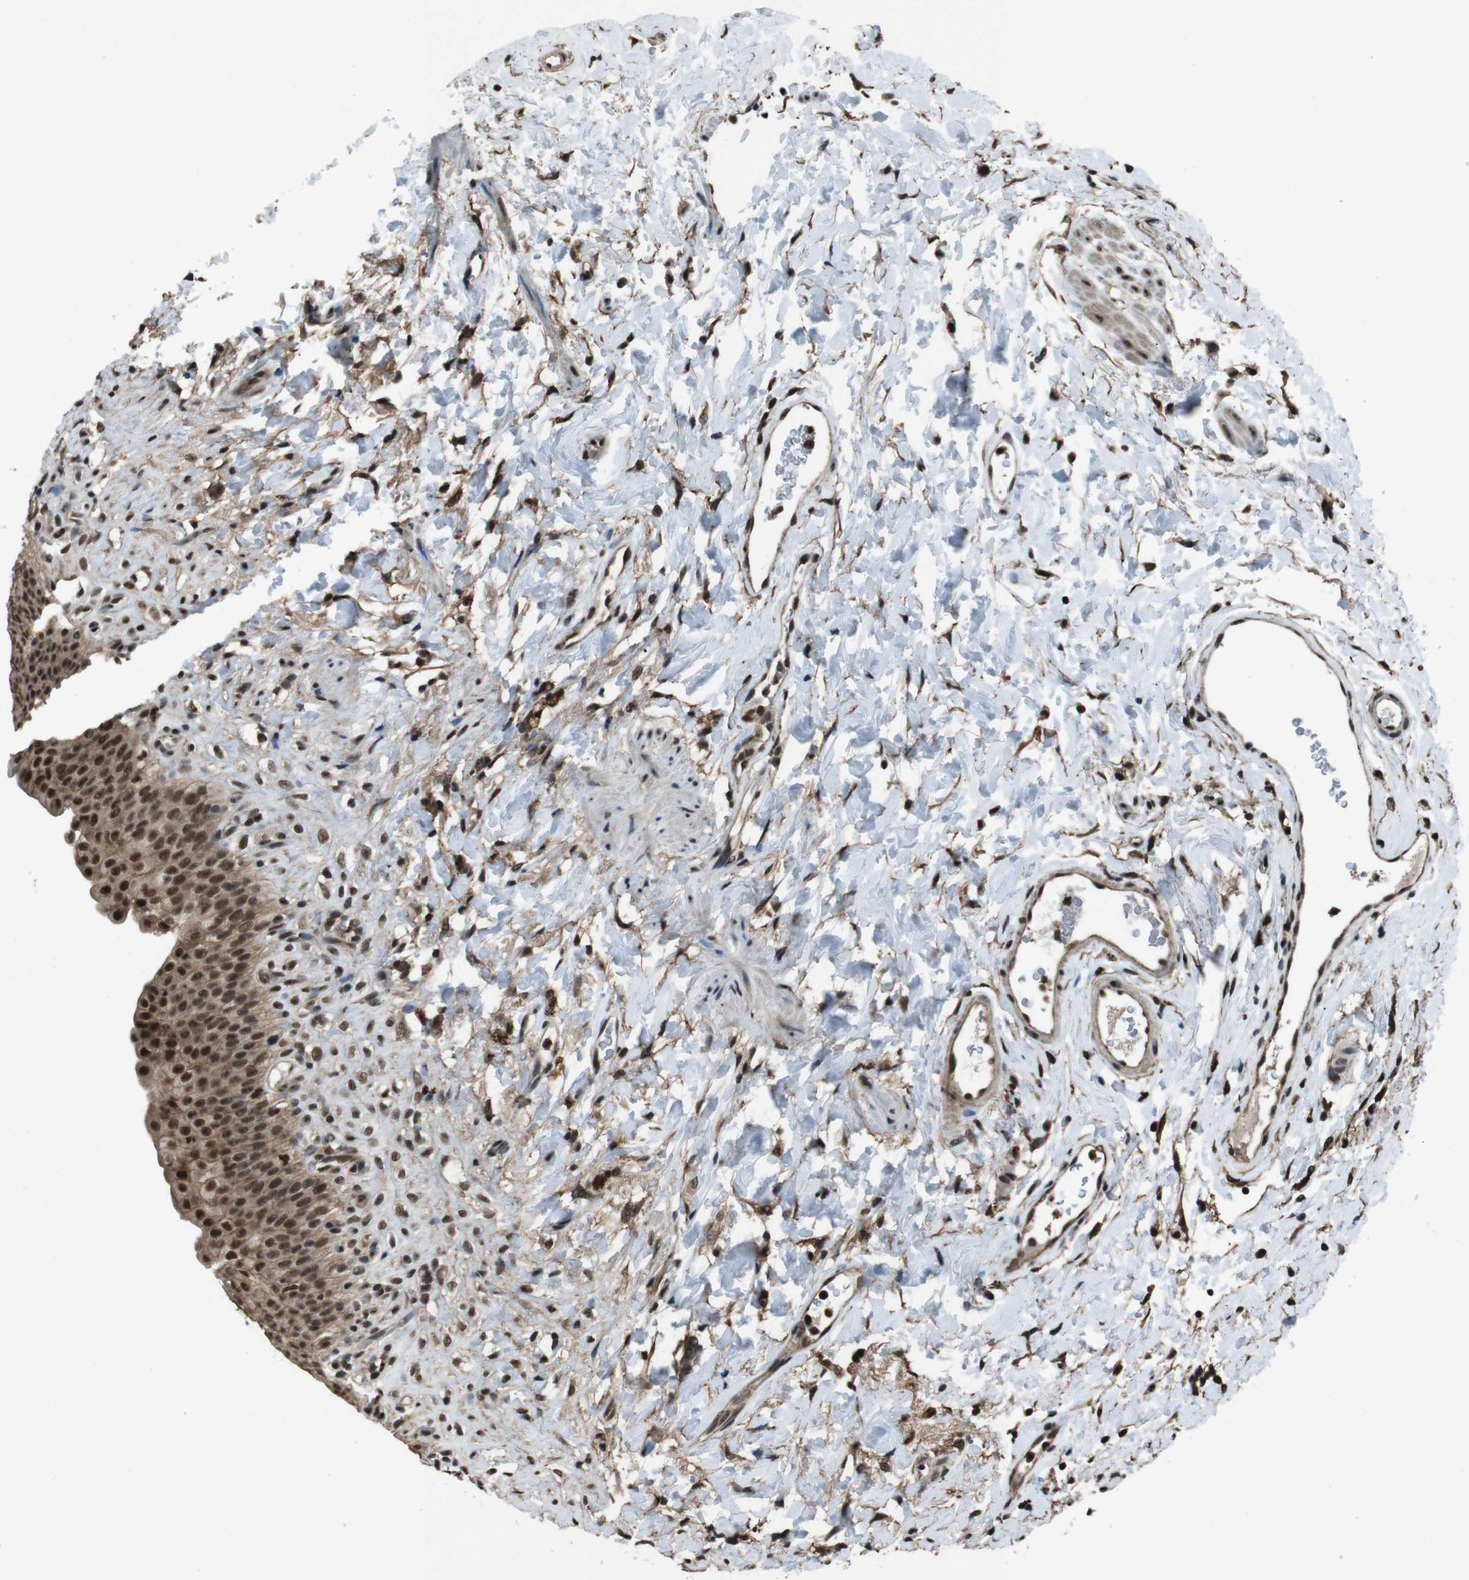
{"staining": {"intensity": "strong", "quantity": ">75%", "location": "cytoplasmic/membranous,nuclear"}, "tissue": "urinary bladder", "cell_type": "Urothelial cells", "image_type": "normal", "snomed": [{"axis": "morphology", "description": "Normal tissue, NOS"}, {"axis": "topography", "description": "Urinary bladder"}], "caption": "Normal urinary bladder reveals strong cytoplasmic/membranous,nuclear positivity in about >75% of urothelial cells, visualized by immunohistochemistry. Immunohistochemistry (ihc) stains the protein in brown and the nuclei are stained blue.", "gene": "NR4A2", "patient": {"sex": "female", "age": 79}}